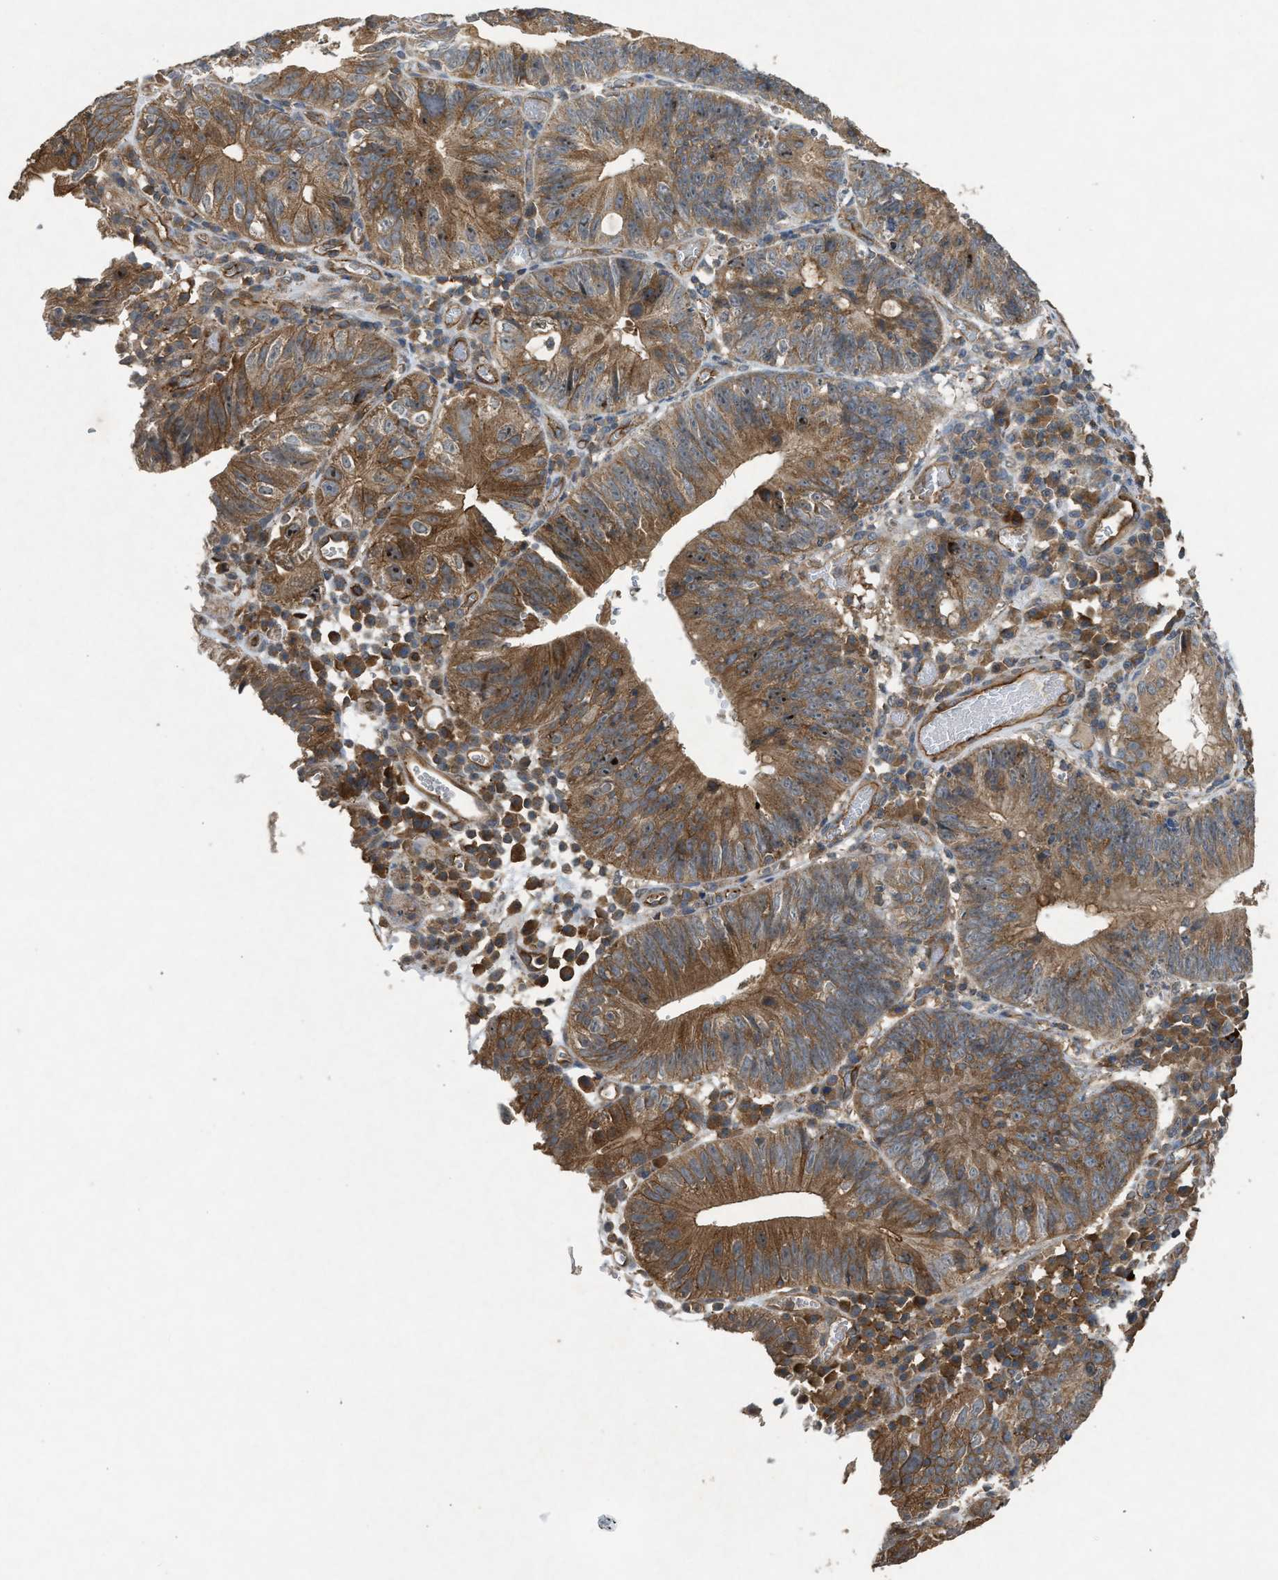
{"staining": {"intensity": "moderate", "quantity": ">75%", "location": "cytoplasmic/membranous"}, "tissue": "stomach cancer", "cell_type": "Tumor cells", "image_type": "cancer", "snomed": [{"axis": "morphology", "description": "Adenocarcinoma, NOS"}, {"axis": "topography", "description": "Stomach"}], "caption": "Immunohistochemistry (IHC) image of adenocarcinoma (stomach) stained for a protein (brown), which displays medium levels of moderate cytoplasmic/membranous expression in about >75% of tumor cells.", "gene": "HIP1R", "patient": {"sex": "male", "age": 59}}